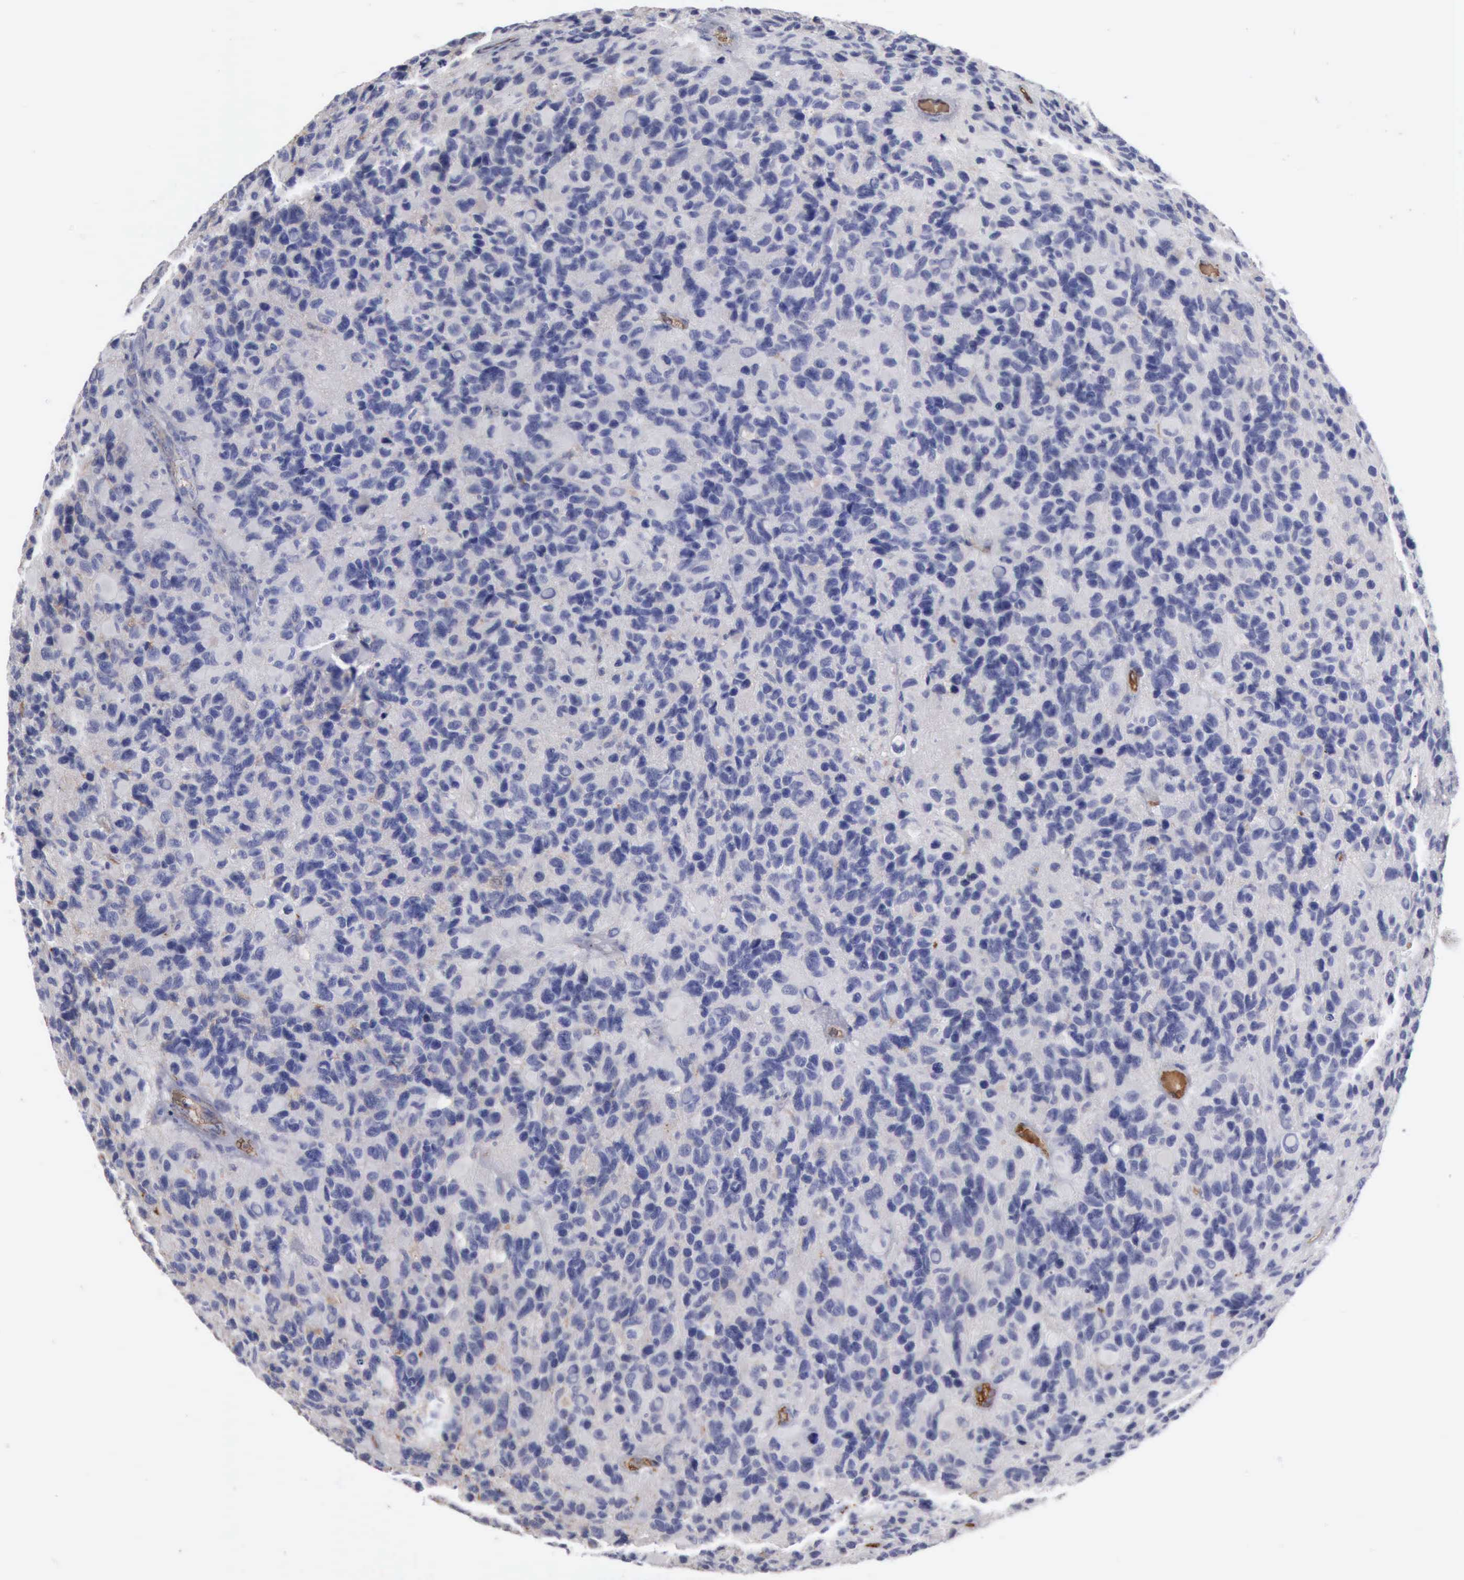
{"staining": {"intensity": "negative", "quantity": "none", "location": "none"}, "tissue": "glioma", "cell_type": "Tumor cells", "image_type": "cancer", "snomed": [{"axis": "morphology", "description": "Glioma, malignant, High grade"}, {"axis": "topography", "description": "Brain"}], "caption": "This is an IHC image of human malignant glioma (high-grade). There is no expression in tumor cells.", "gene": "SERPINA1", "patient": {"sex": "male", "age": 77}}